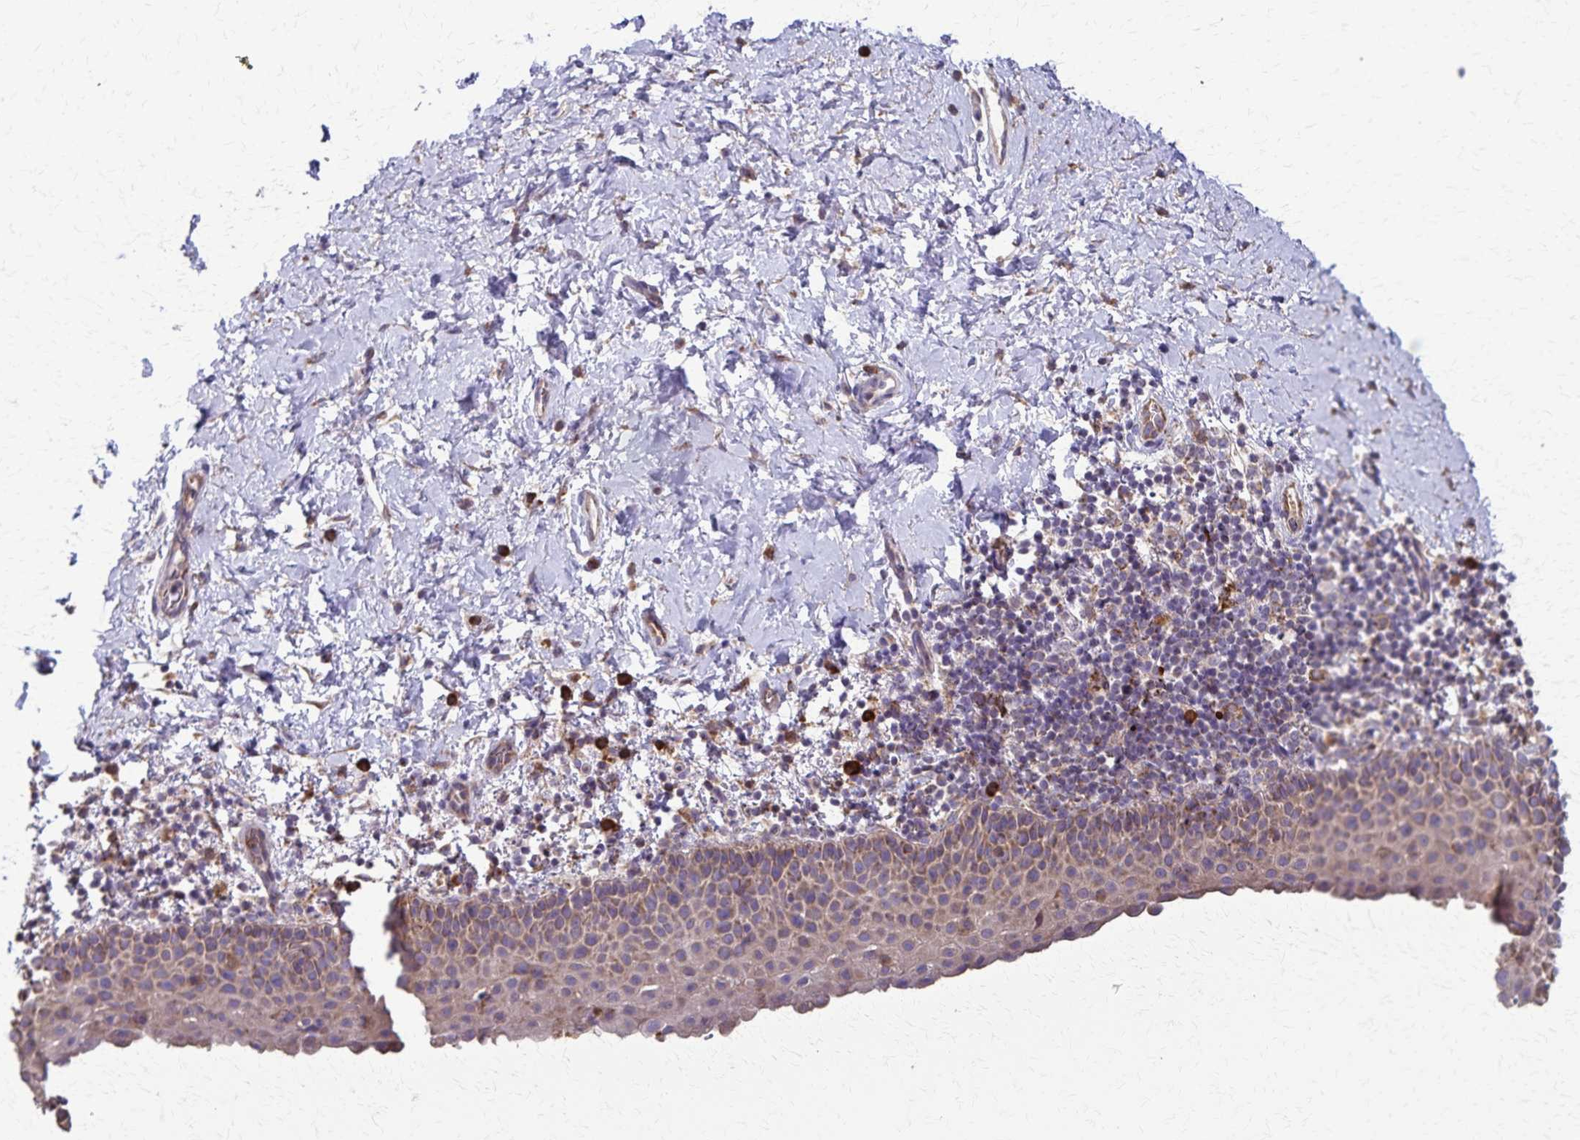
{"staining": {"intensity": "weak", "quantity": ">75%", "location": "cytoplasmic/membranous"}, "tissue": "vagina", "cell_type": "Squamous epithelial cells", "image_type": "normal", "snomed": [{"axis": "morphology", "description": "Normal tissue, NOS"}, {"axis": "topography", "description": "Vagina"}], "caption": "This photomicrograph demonstrates benign vagina stained with IHC to label a protein in brown. The cytoplasmic/membranous of squamous epithelial cells show weak positivity for the protein. Nuclei are counter-stained blue.", "gene": "RNF10", "patient": {"sex": "female", "age": 61}}